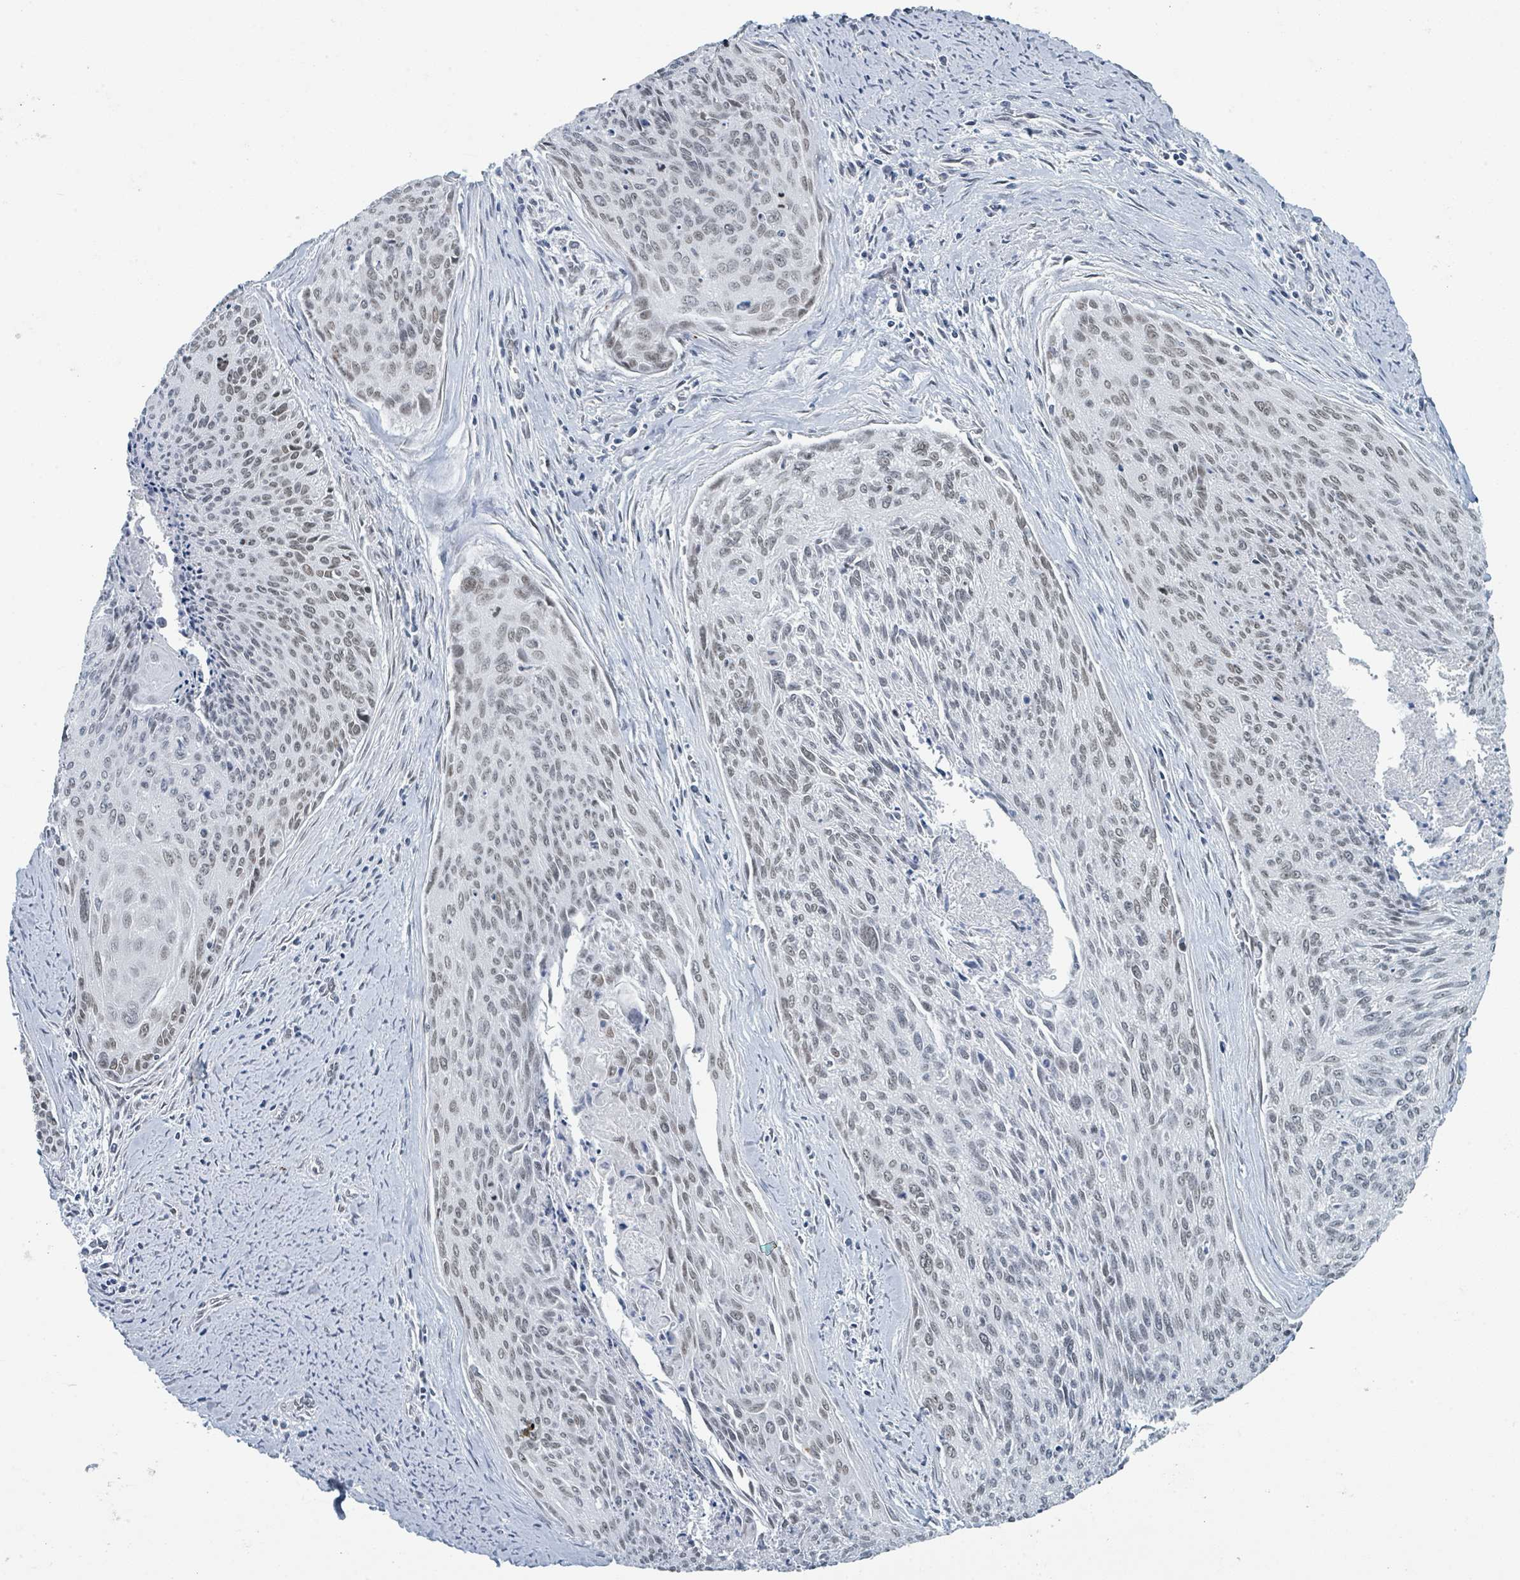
{"staining": {"intensity": "weak", "quantity": "25%-75%", "location": "nuclear"}, "tissue": "cervical cancer", "cell_type": "Tumor cells", "image_type": "cancer", "snomed": [{"axis": "morphology", "description": "Squamous cell carcinoma, NOS"}, {"axis": "topography", "description": "Cervix"}], "caption": "Squamous cell carcinoma (cervical) stained with immunohistochemistry displays weak nuclear staining in approximately 25%-75% of tumor cells.", "gene": "EHMT2", "patient": {"sex": "female", "age": 55}}